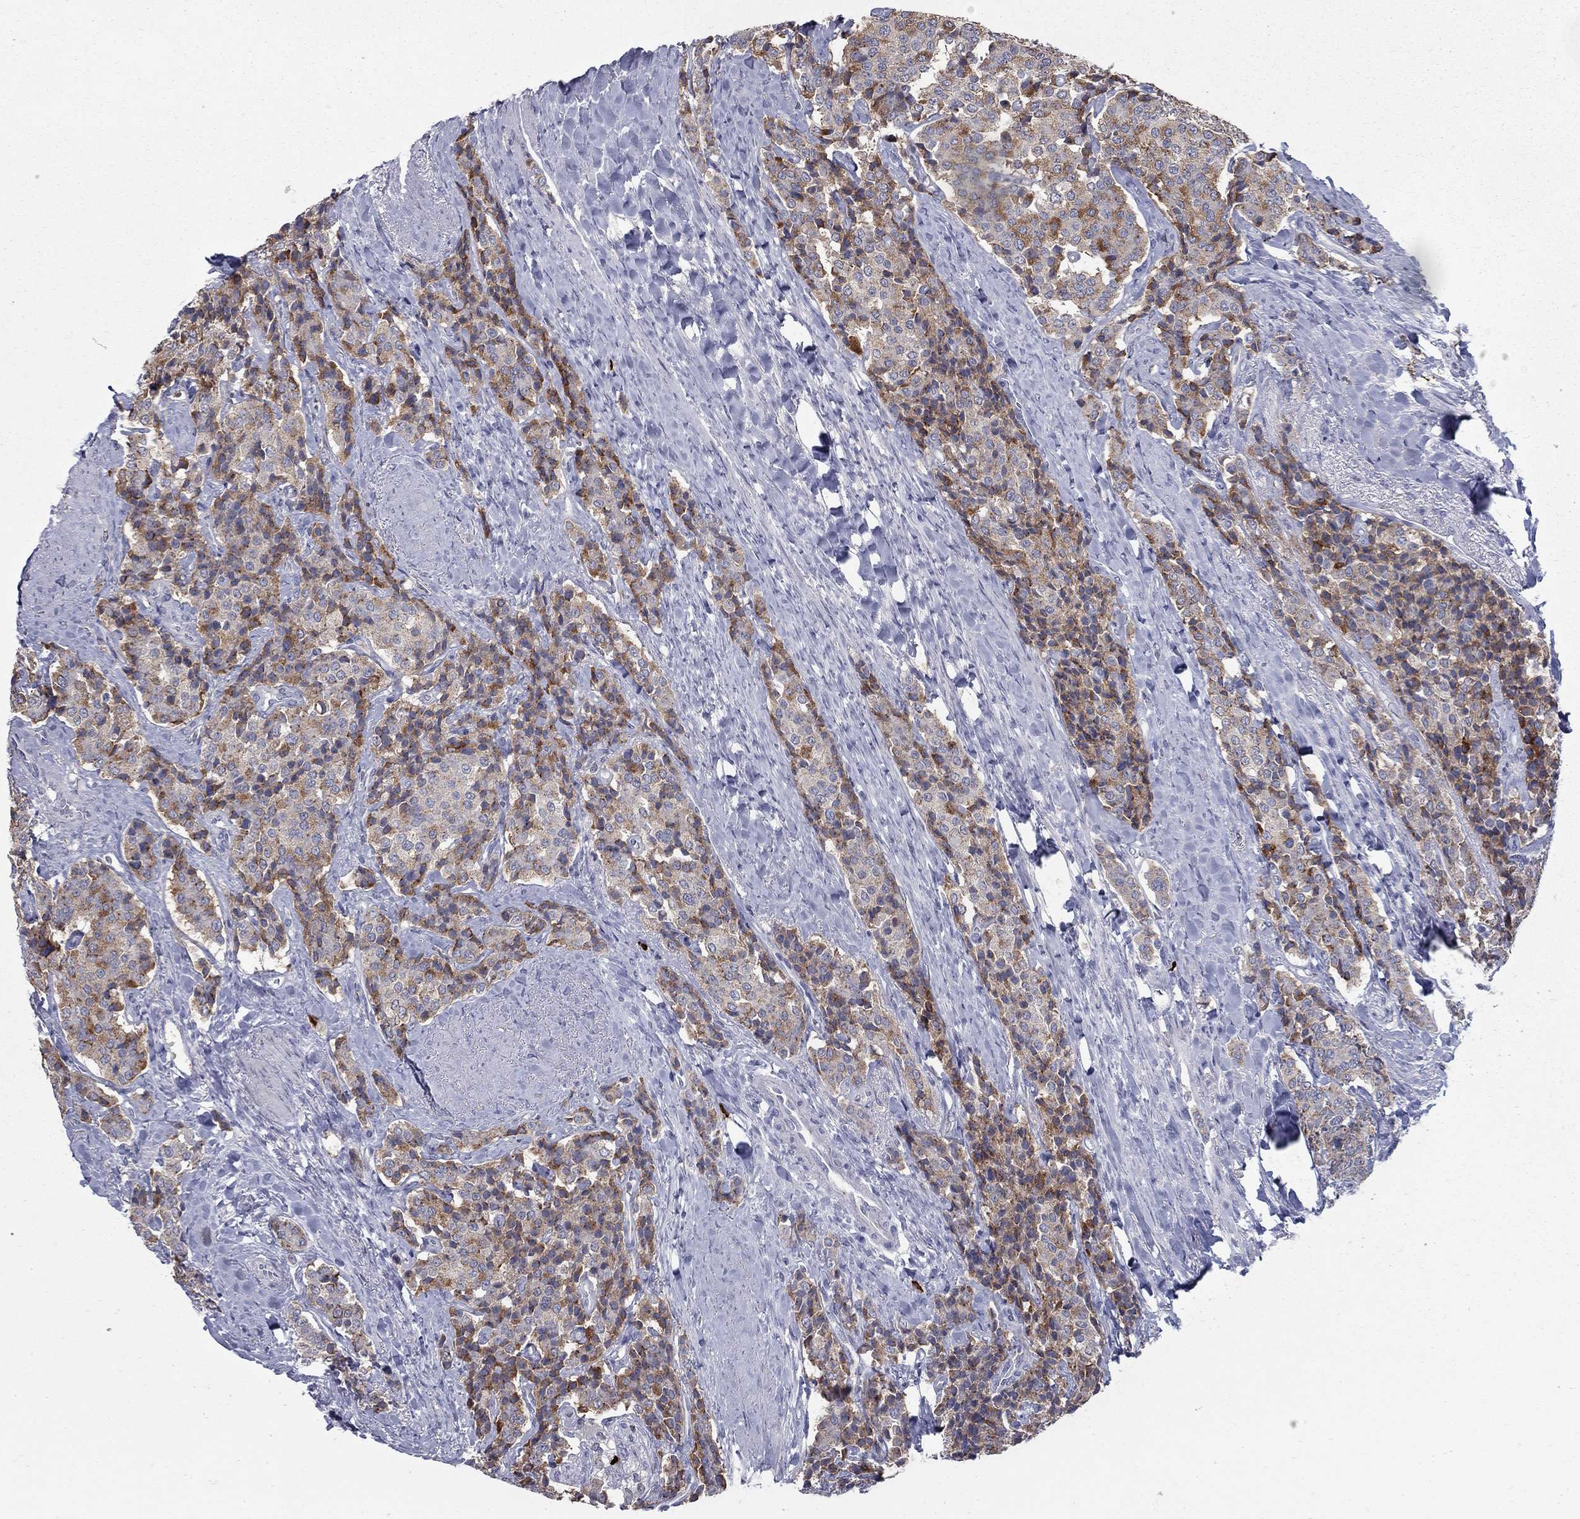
{"staining": {"intensity": "strong", "quantity": ">75%", "location": "cytoplasmic/membranous"}, "tissue": "carcinoid", "cell_type": "Tumor cells", "image_type": "cancer", "snomed": [{"axis": "morphology", "description": "Carcinoid, malignant, NOS"}, {"axis": "topography", "description": "Small intestine"}], "caption": "This is a micrograph of immunohistochemistry staining of carcinoid (malignant), which shows strong staining in the cytoplasmic/membranous of tumor cells.", "gene": "KIAA0319L", "patient": {"sex": "female", "age": 58}}